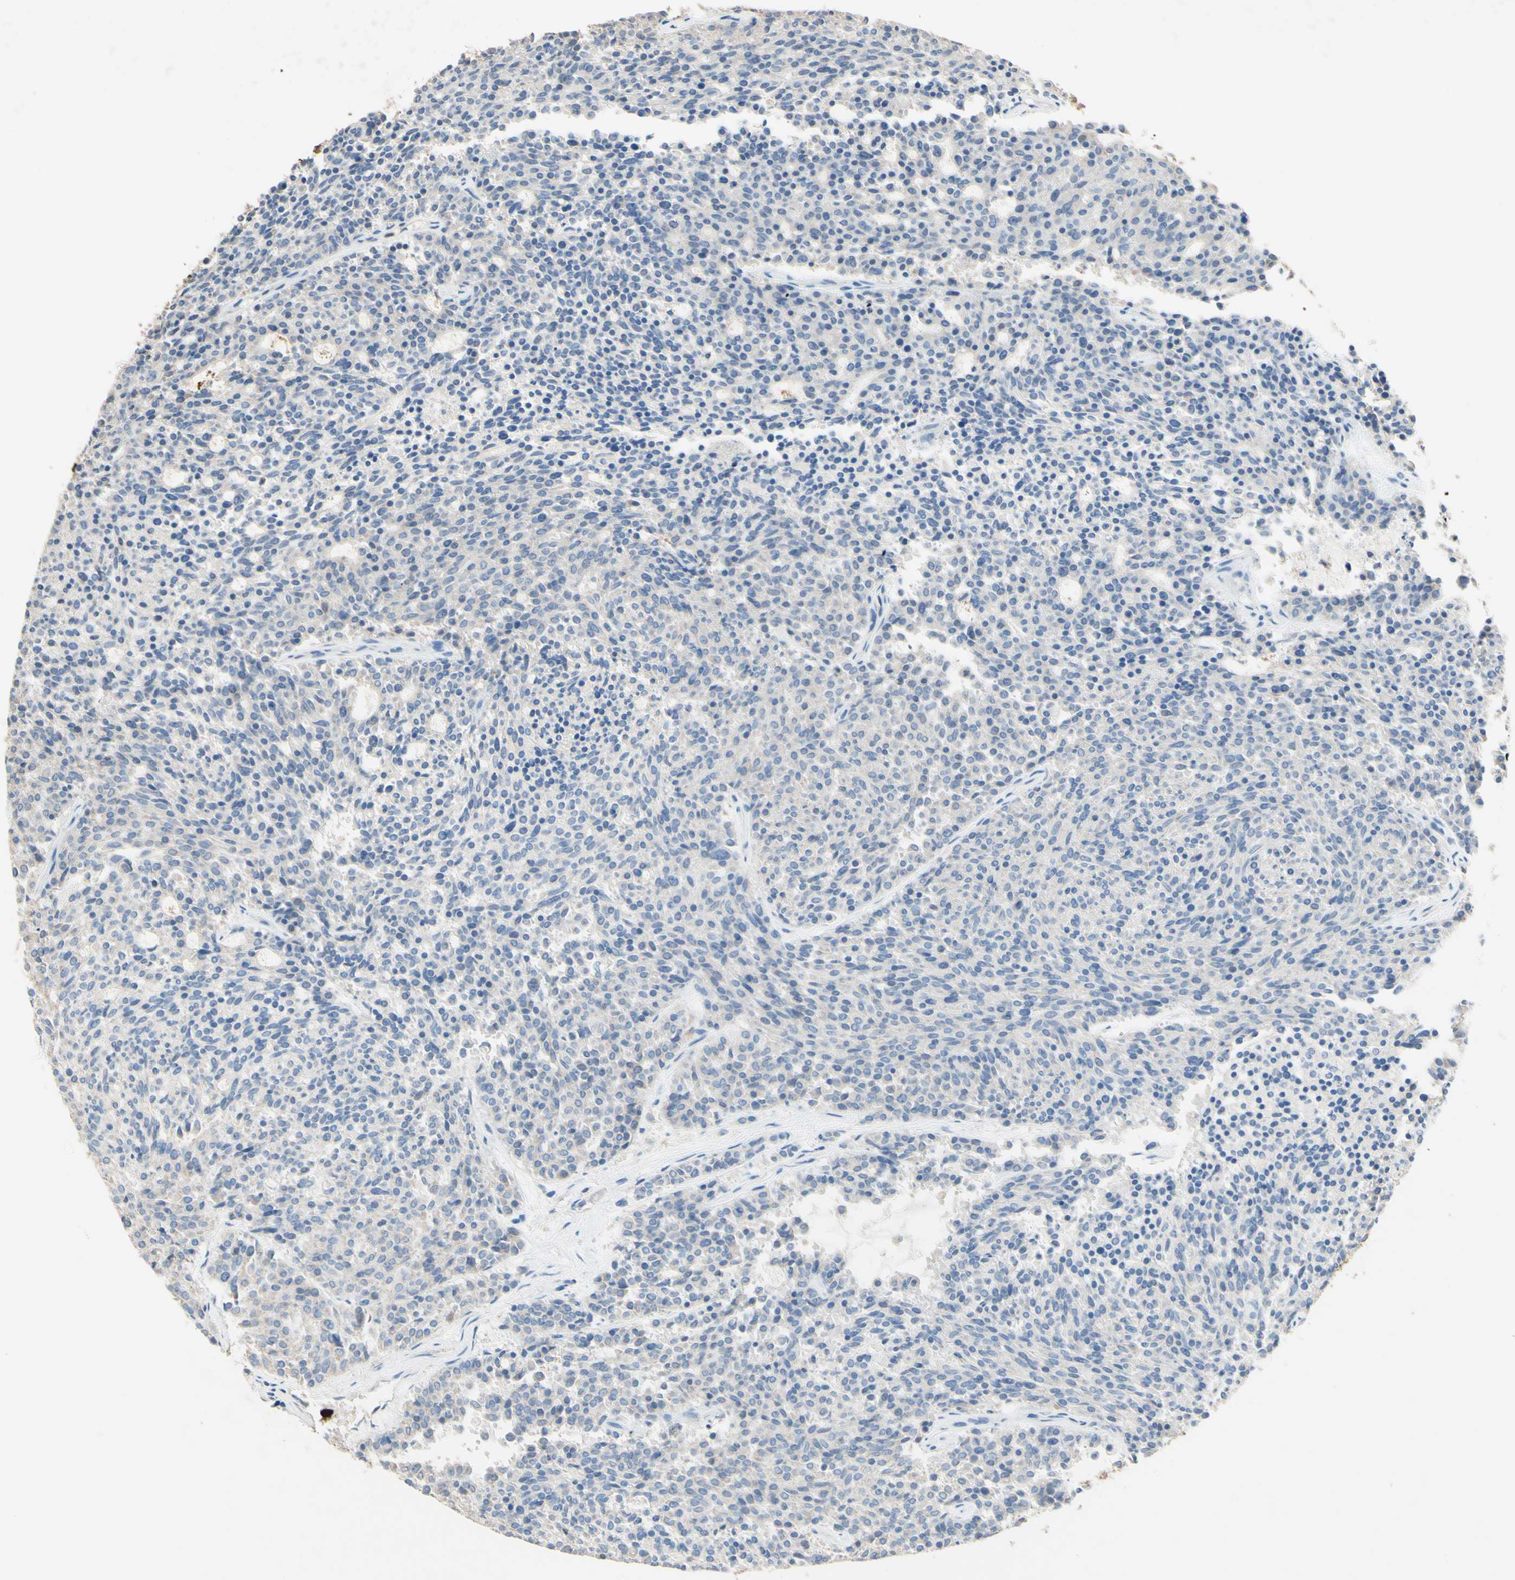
{"staining": {"intensity": "negative", "quantity": "none", "location": "none"}, "tissue": "carcinoid", "cell_type": "Tumor cells", "image_type": "cancer", "snomed": [{"axis": "morphology", "description": "Carcinoid, malignant, NOS"}, {"axis": "topography", "description": "Pancreas"}], "caption": "Human carcinoid (malignant) stained for a protein using immunohistochemistry (IHC) shows no staining in tumor cells.", "gene": "NFKBIZ", "patient": {"sex": "female", "age": 54}}